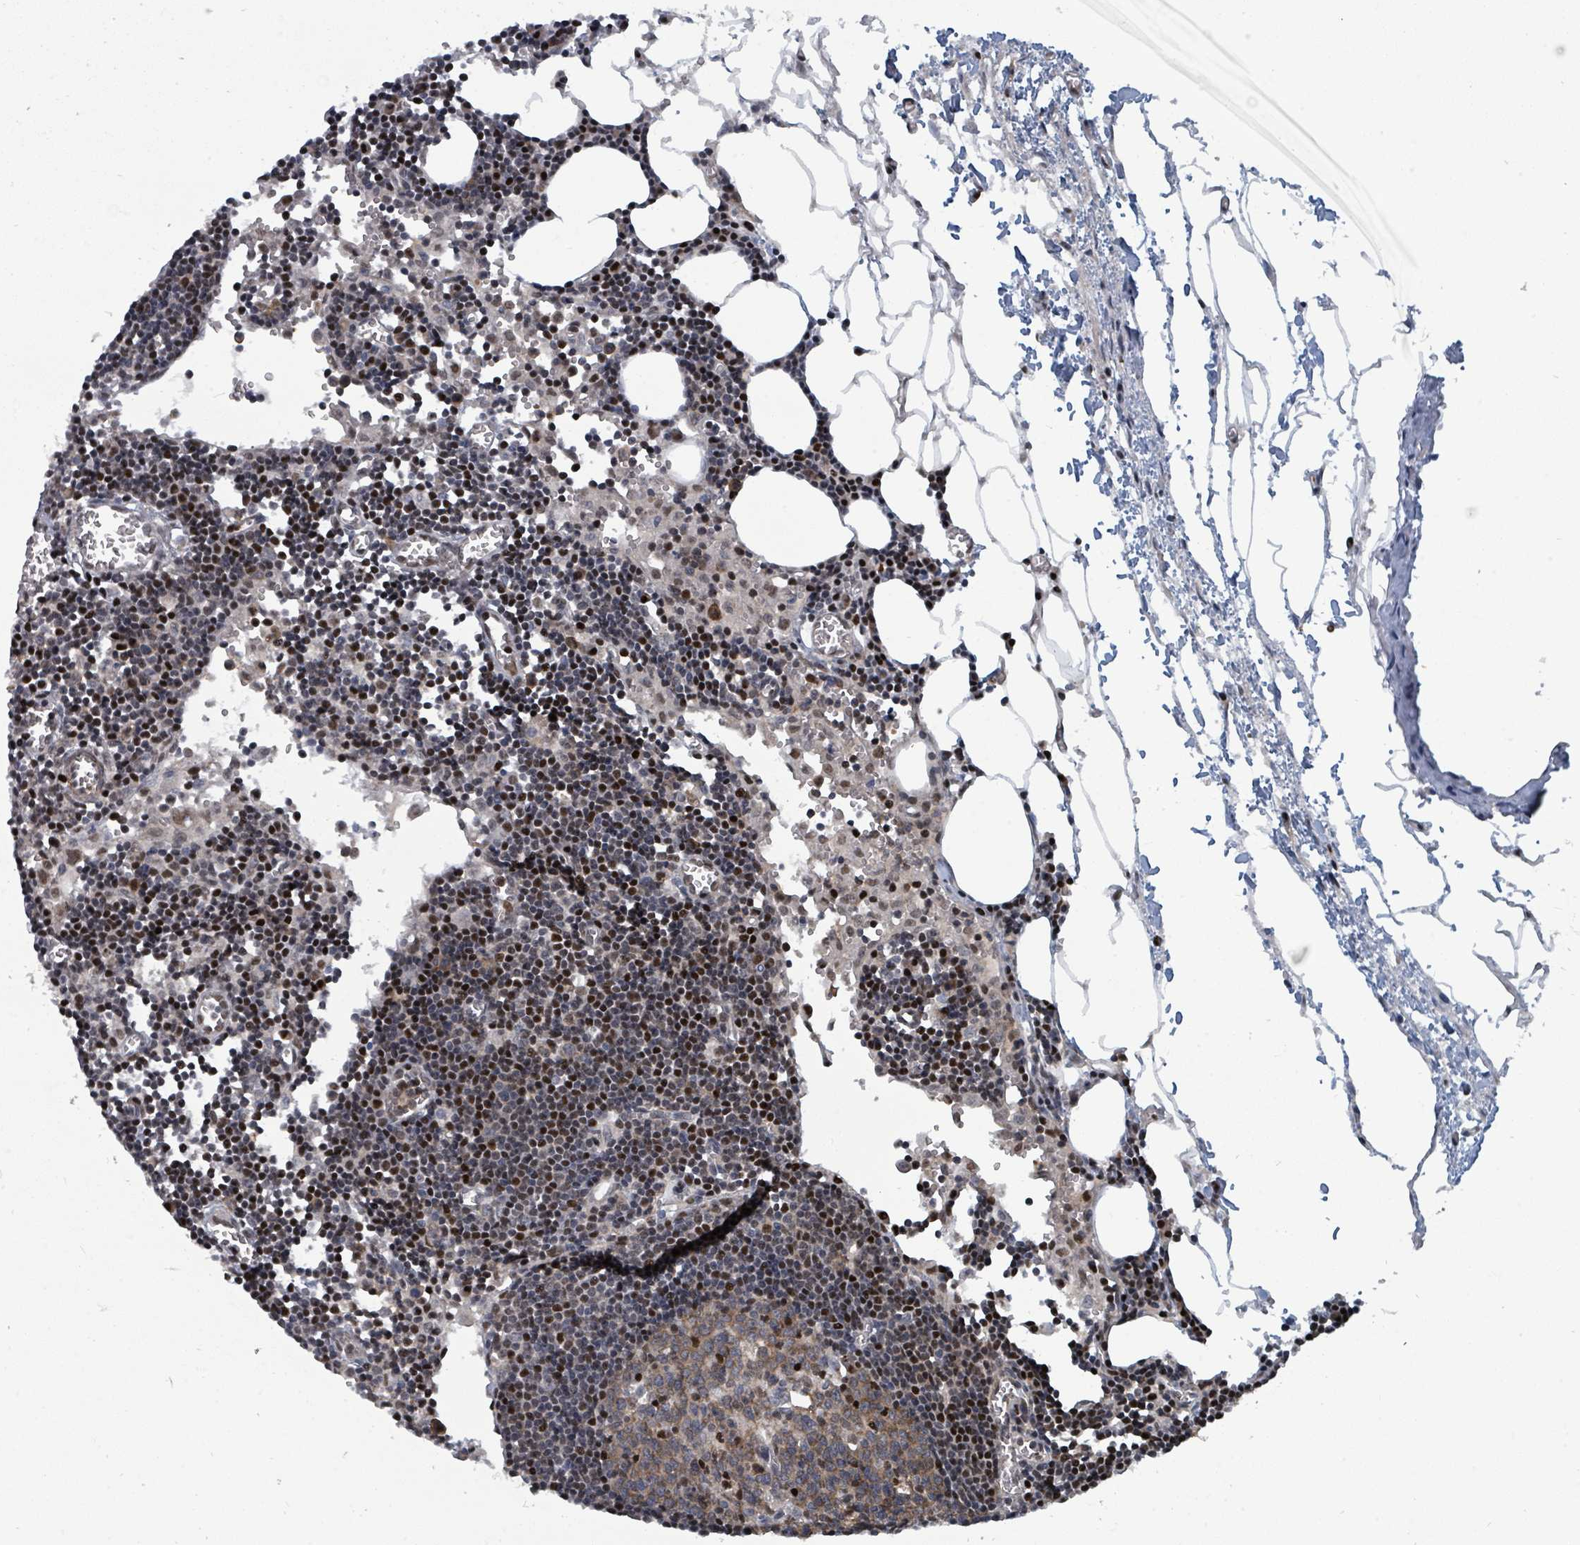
{"staining": {"intensity": "moderate", "quantity": ">75%", "location": "cytoplasmic/membranous"}, "tissue": "lymph node", "cell_type": "Germinal center cells", "image_type": "normal", "snomed": [{"axis": "morphology", "description": "Normal tissue, NOS"}, {"axis": "topography", "description": "Lymph node"}], "caption": "This micrograph demonstrates unremarkable lymph node stained with immunohistochemistry to label a protein in brown. The cytoplasmic/membranous of germinal center cells show moderate positivity for the protein. Nuclei are counter-stained blue.", "gene": "TRDMT1", "patient": {"sex": "male", "age": 62}}